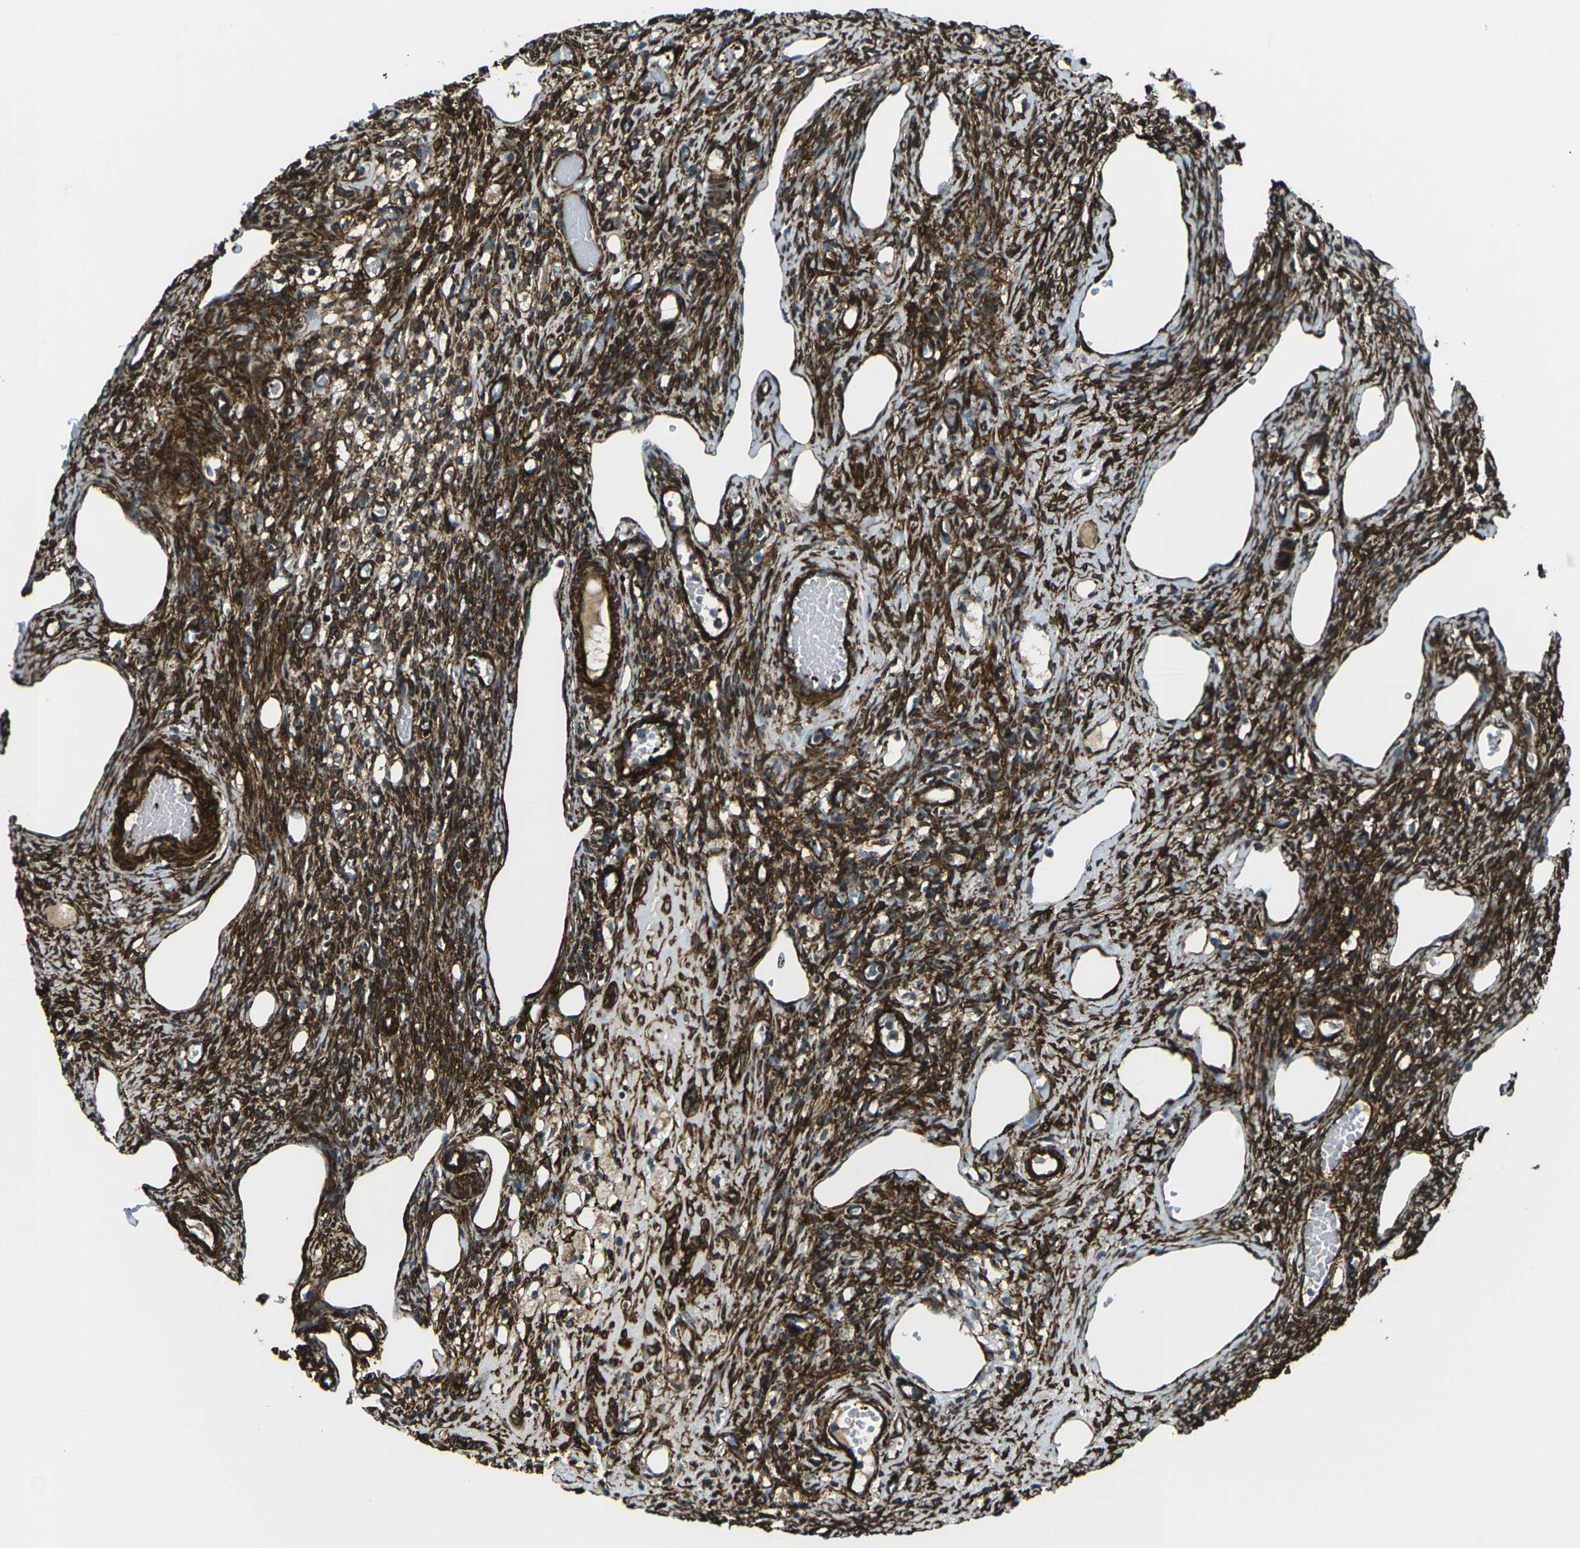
{"staining": {"intensity": "strong", "quantity": ">75%", "location": "cytoplasmic/membranous"}, "tissue": "ovary", "cell_type": "Ovarian stroma cells", "image_type": "normal", "snomed": [{"axis": "morphology", "description": "Normal tissue, NOS"}, {"axis": "topography", "description": "Ovary"}], "caption": "Unremarkable ovary was stained to show a protein in brown. There is high levels of strong cytoplasmic/membranous positivity in approximately >75% of ovarian stroma cells.", "gene": "GRAMD1C", "patient": {"sex": "female", "age": 33}}